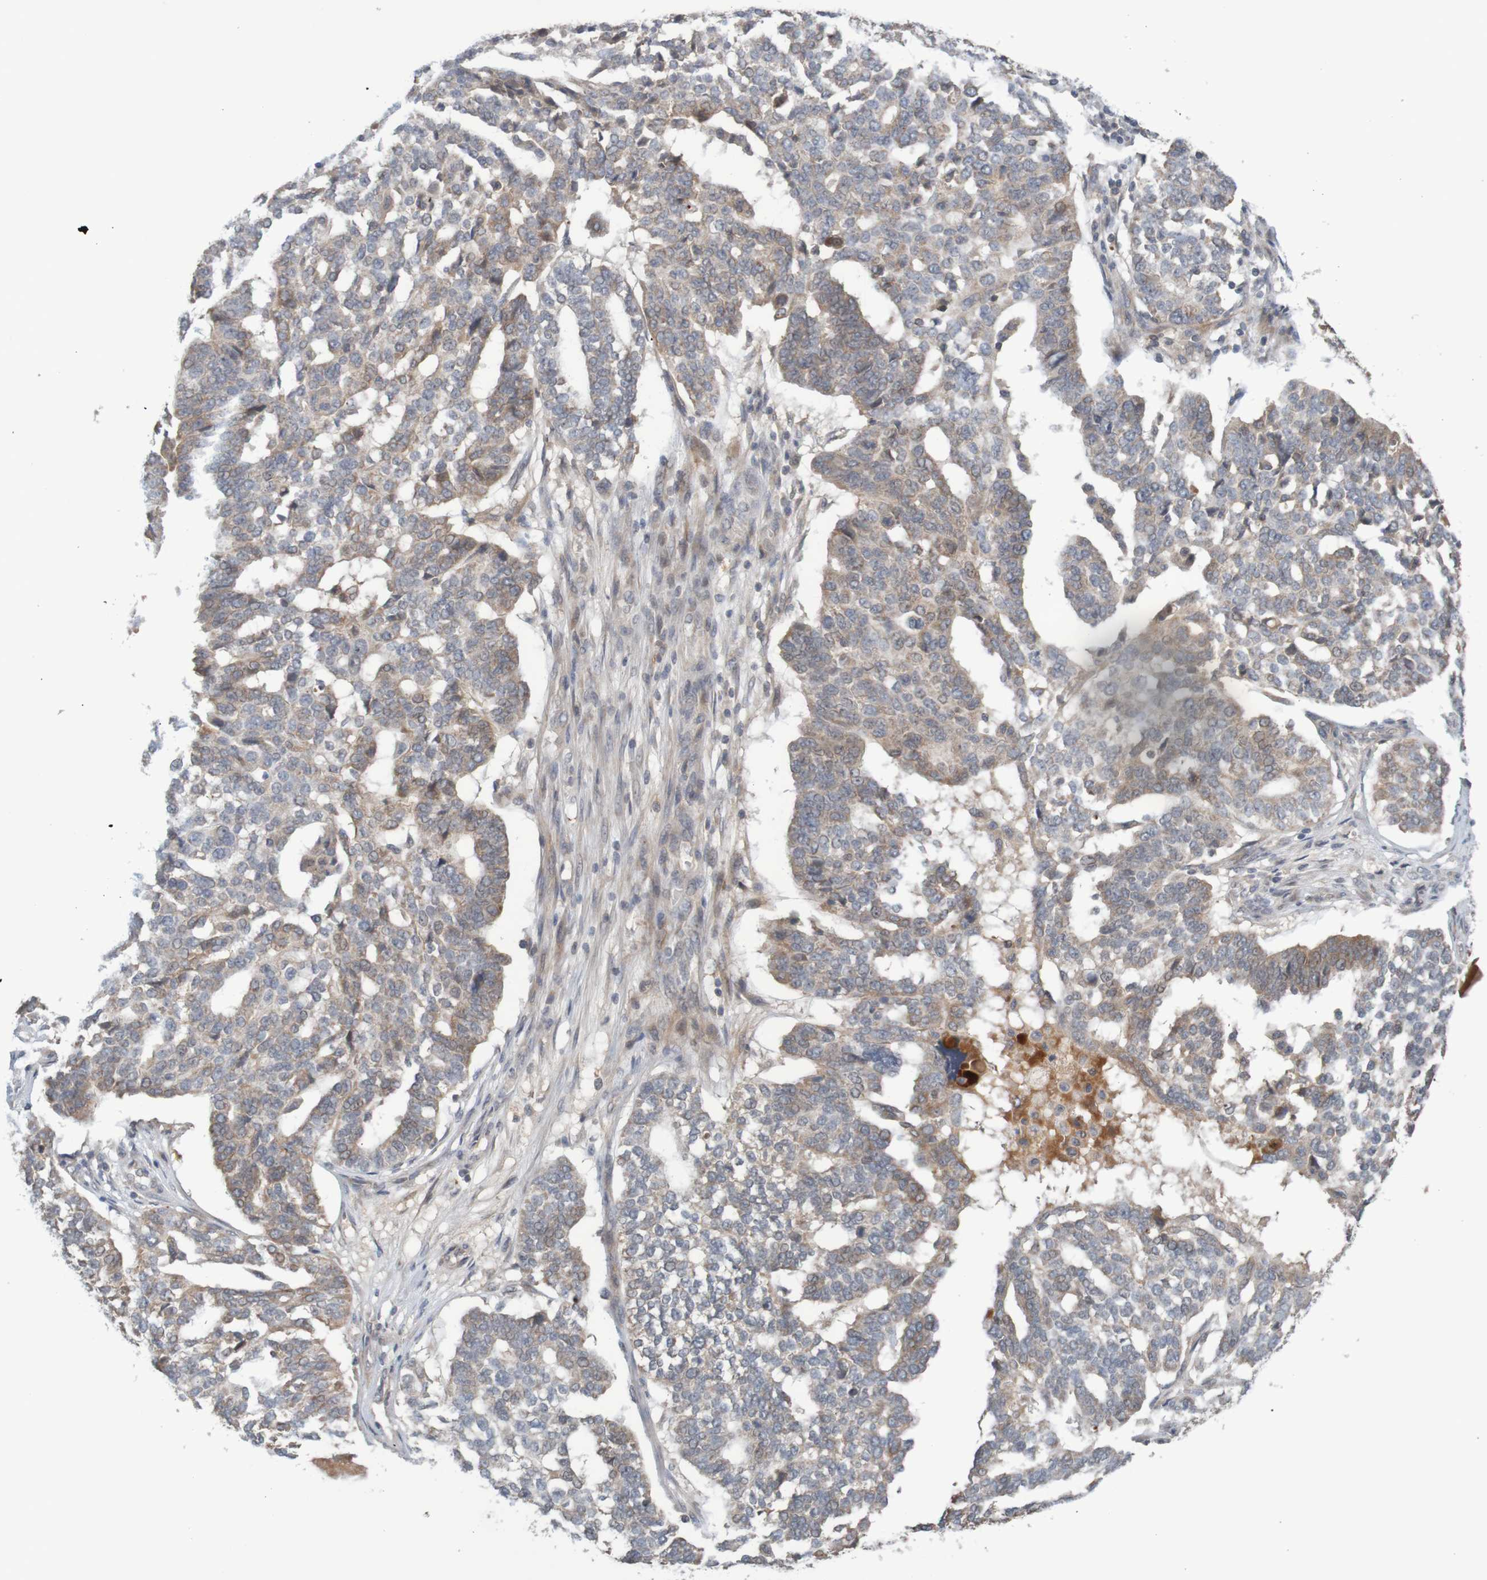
{"staining": {"intensity": "weak", "quantity": "25%-75%", "location": "cytoplasmic/membranous"}, "tissue": "ovarian cancer", "cell_type": "Tumor cells", "image_type": "cancer", "snomed": [{"axis": "morphology", "description": "Cystadenocarcinoma, serous, NOS"}, {"axis": "topography", "description": "Ovary"}], "caption": "A brown stain shows weak cytoplasmic/membranous positivity of a protein in ovarian cancer tumor cells. The staining is performed using DAB (3,3'-diaminobenzidine) brown chromogen to label protein expression. The nuclei are counter-stained blue using hematoxylin.", "gene": "ANKK1", "patient": {"sex": "female", "age": 59}}